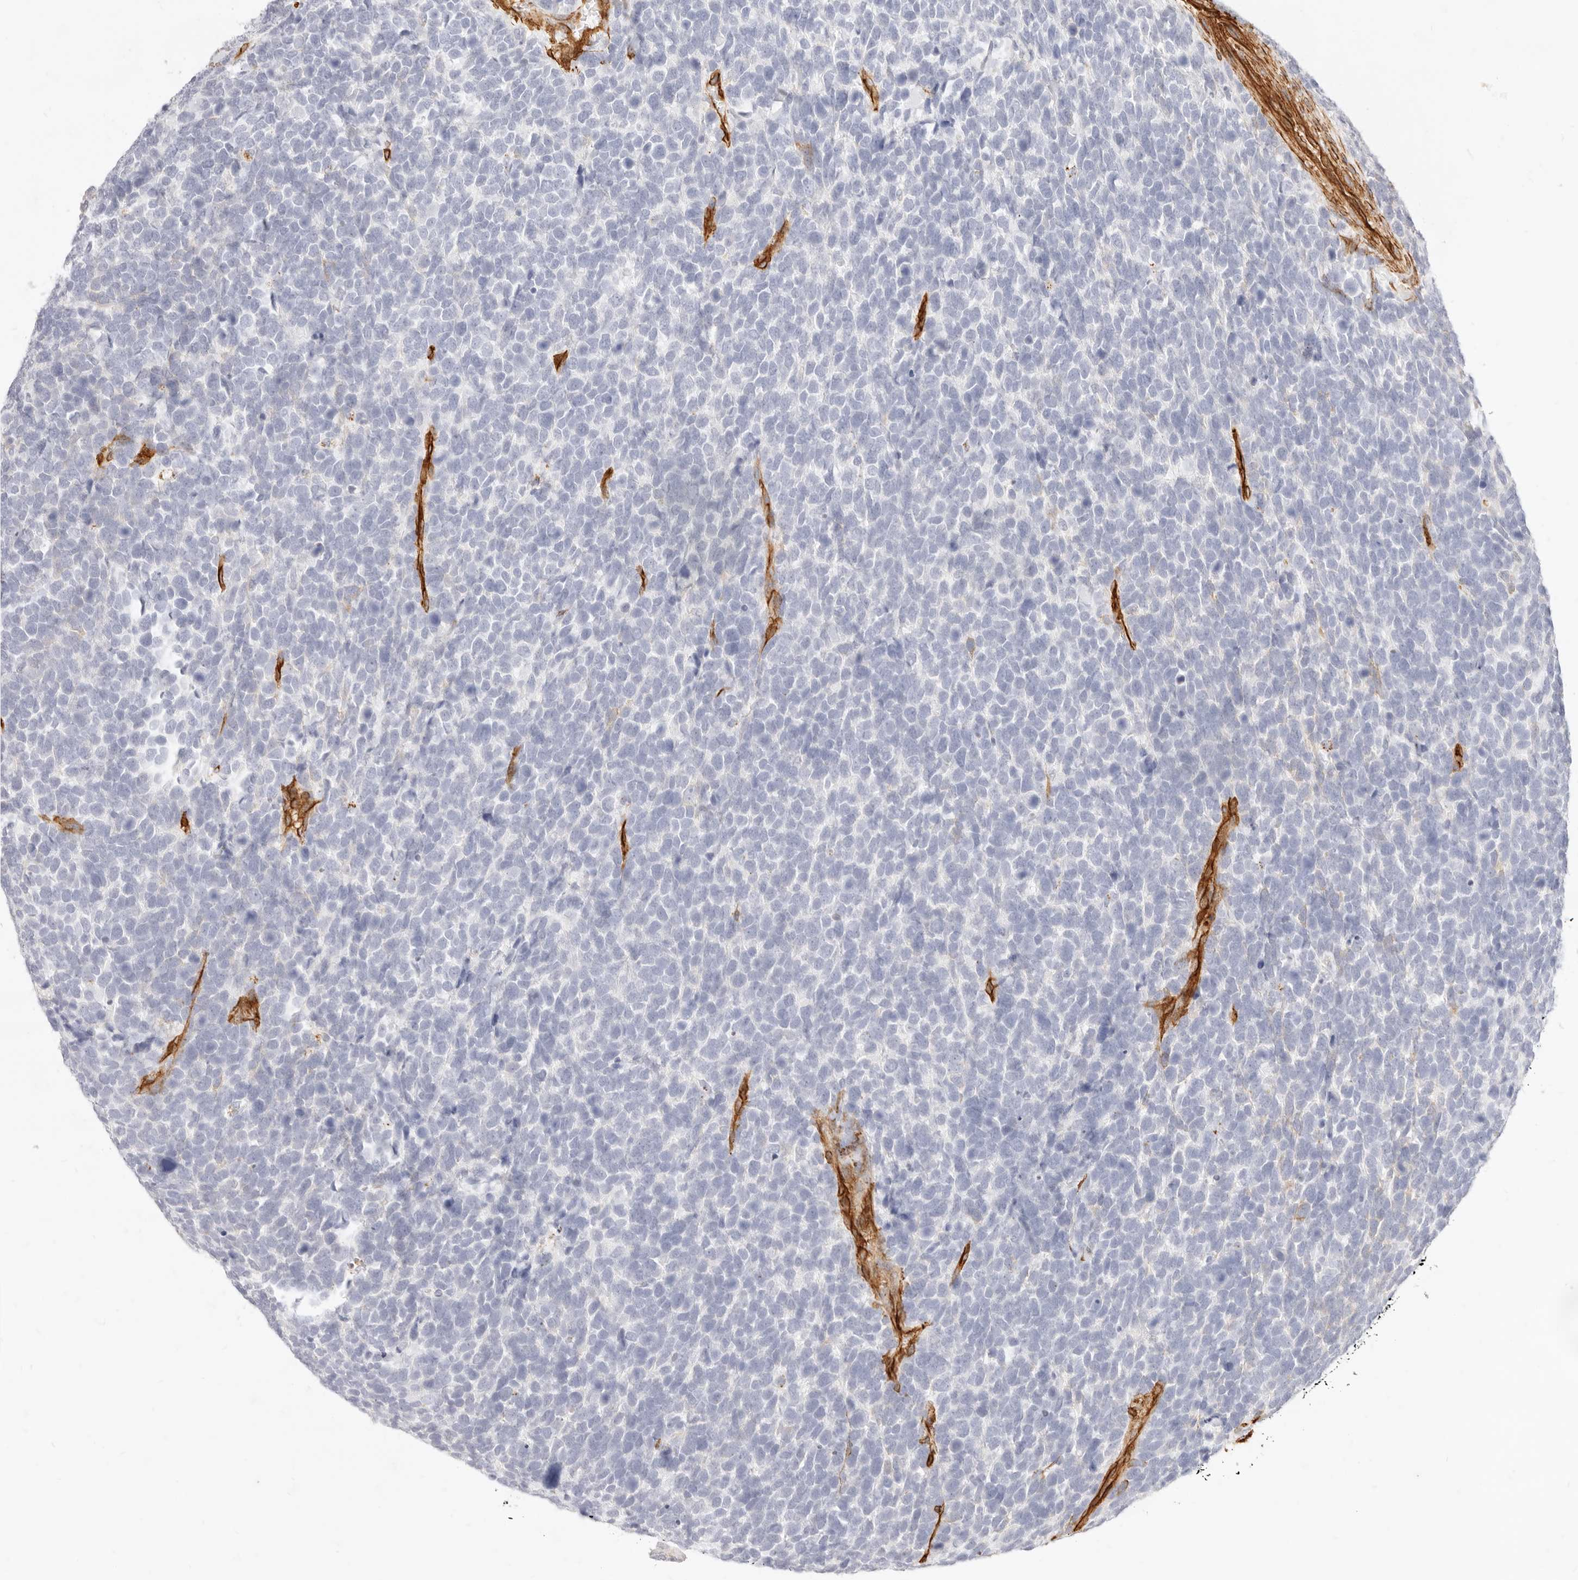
{"staining": {"intensity": "negative", "quantity": "none", "location": "none"}, "tissue": "urothelial cancer", "cell_type": "Tumor cells", "image_type": "cancer", "snomed": [{"axis": "morphology", "description": "Urothelial carcinoma, High grade"}, {"axis": "topography", "description": "Urinary bladder"}], "caption": "Urothelial cancer was stained to show a protein in brown. There is no significant positivity in tumor cells.", "gene": "NUS1", "patient": {"sex": "female", "age": 80}}